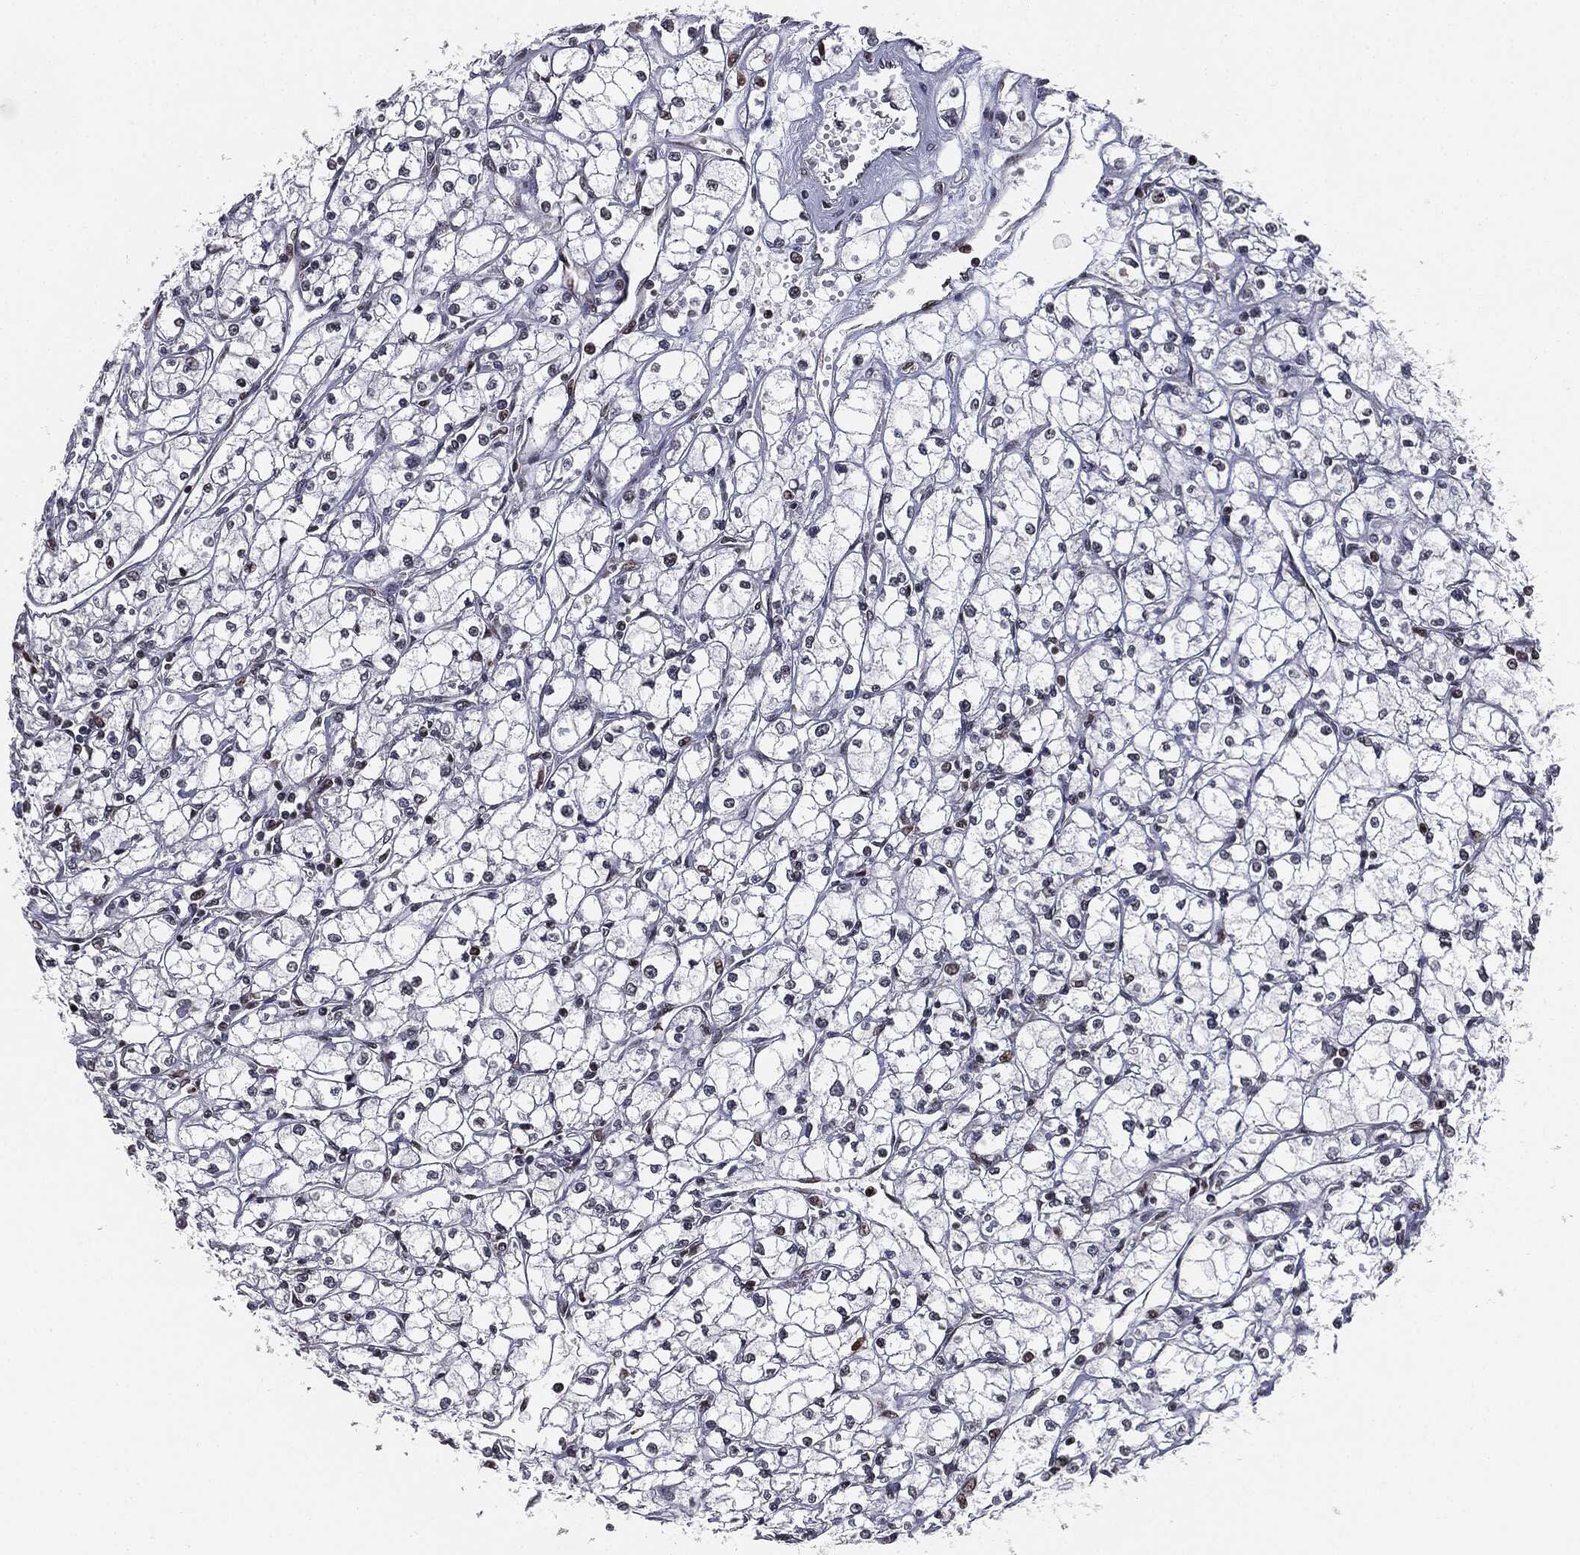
{"staining": {"intensity": "weak", "quantity": "<25%", "location": "nuclear"}, "tissue": "renal cancer", "cell_type": "Tumor cells", "image_type": "cancer", "snomed": [{"axis": "morphology", "description": "Adenocarcinoma, NOS"}, {"axis": "topography", "description": "Kidney"}], "caption": "Immunohistochemistry of renal cancer (adenocarcinoma) displays no staining in tumor cells.", "gene": "TBC1D22A", "patient": {"sex": "male", "age": 67}}